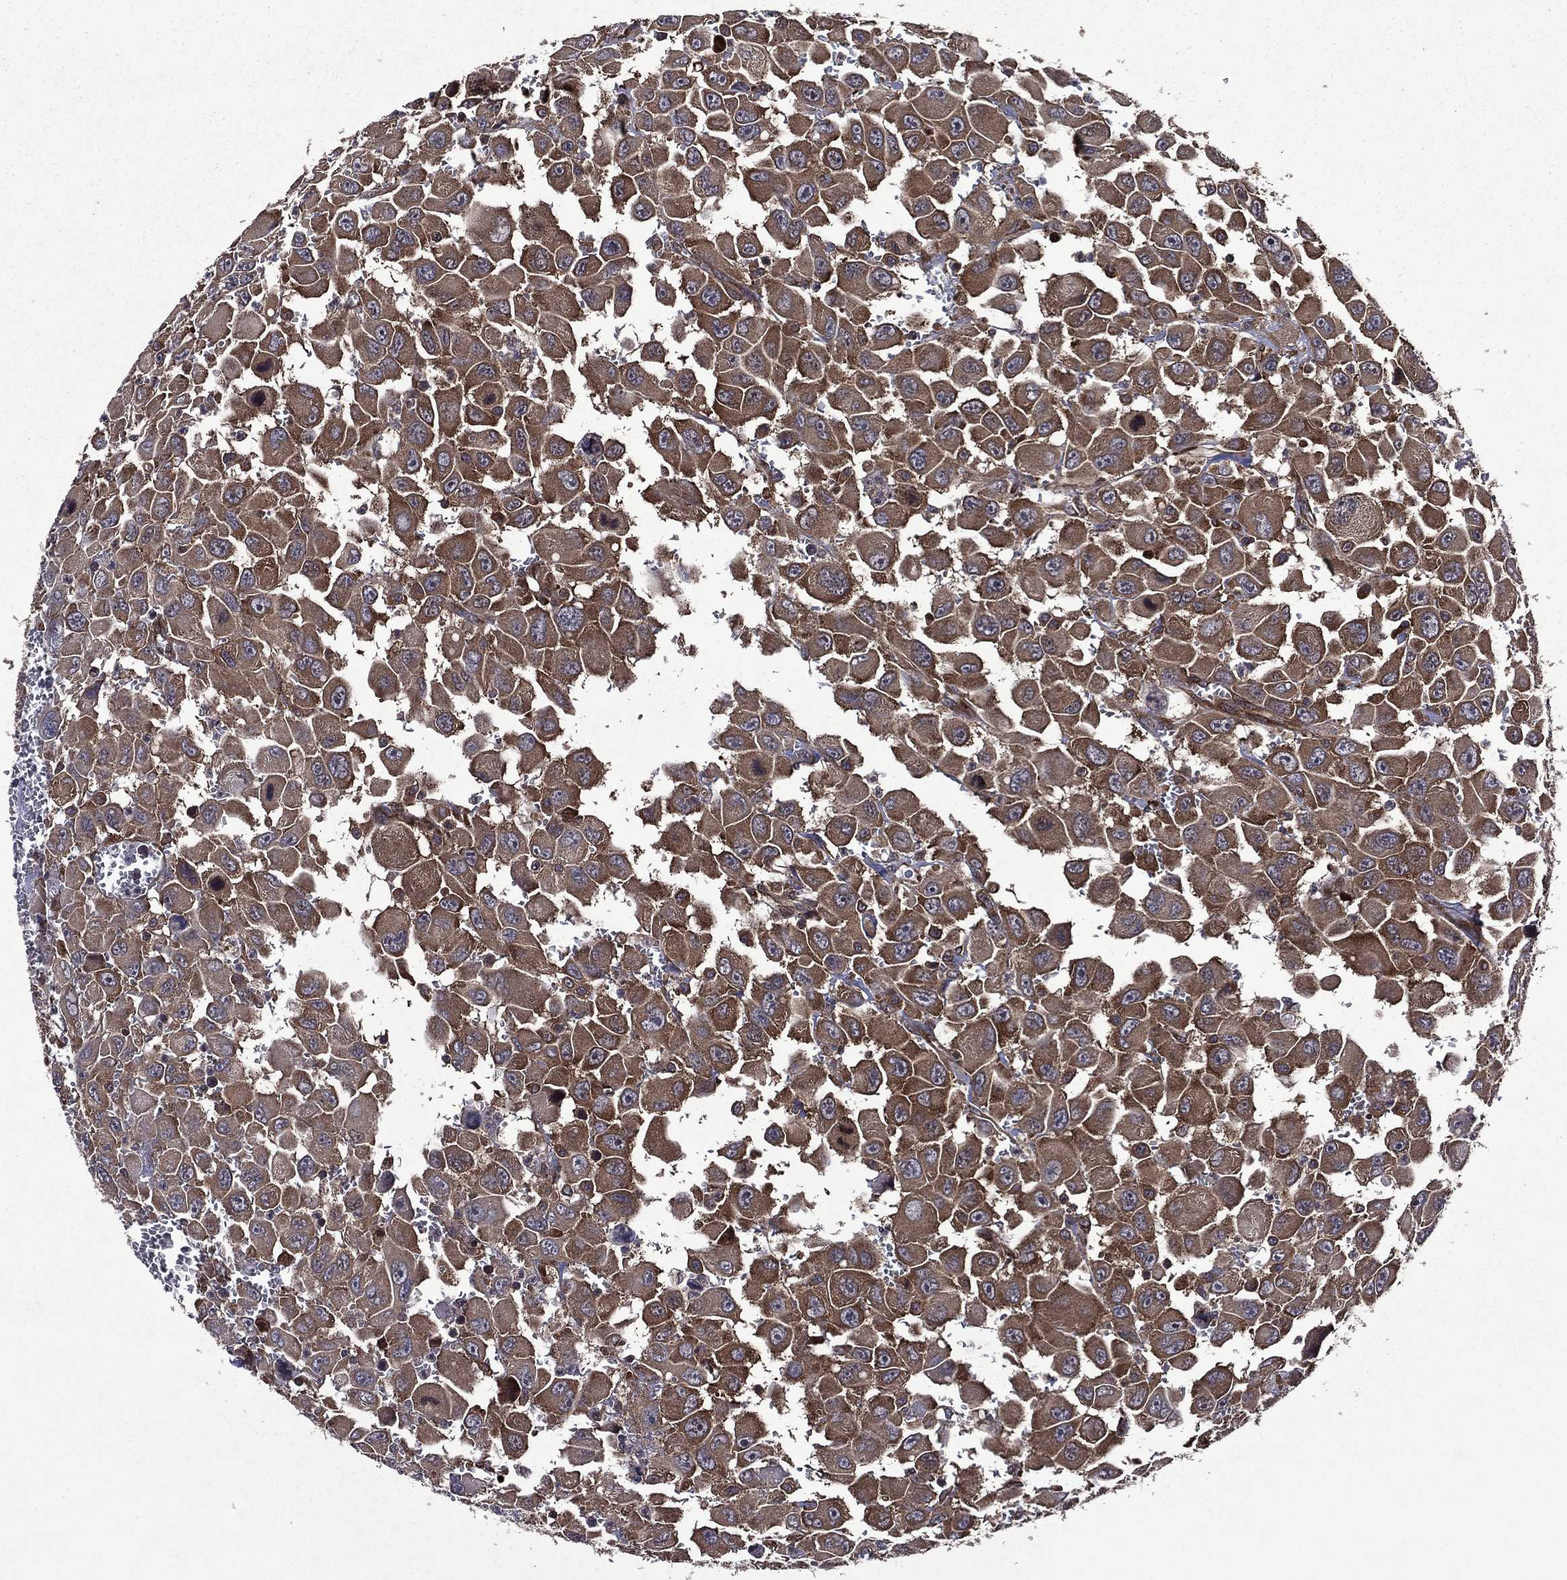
{"staining": {"intensity": "moderate", "quantity": ">75%", "location": "cytoplasmic/membranous"}, "tissue": "head and neck cancer", "cell_type": "Tumor cells", "image_type": "cancer", "snomed": [{"axis": "morphology", "description": "Squamous cell carcinoma, NOS"}, {"axis": "morphology", "description": "Squamous cell carcinoma, metastatic, NOS"}, {"axis": "topography", "description": "Oral tissue"}, {"axis": "topography", "description": "Head-Neck"}], "caption": "Protein positivity by immunohistochemistry (IHC) reveals moderate cytoplasmic/membranous staining in about >75% of tumor cells in squamous cell carcinoma (head and neck). Nuclei are stained in blue.", "gene": "EIF2B4", "patient": {"sex": "female", "age": 85}}